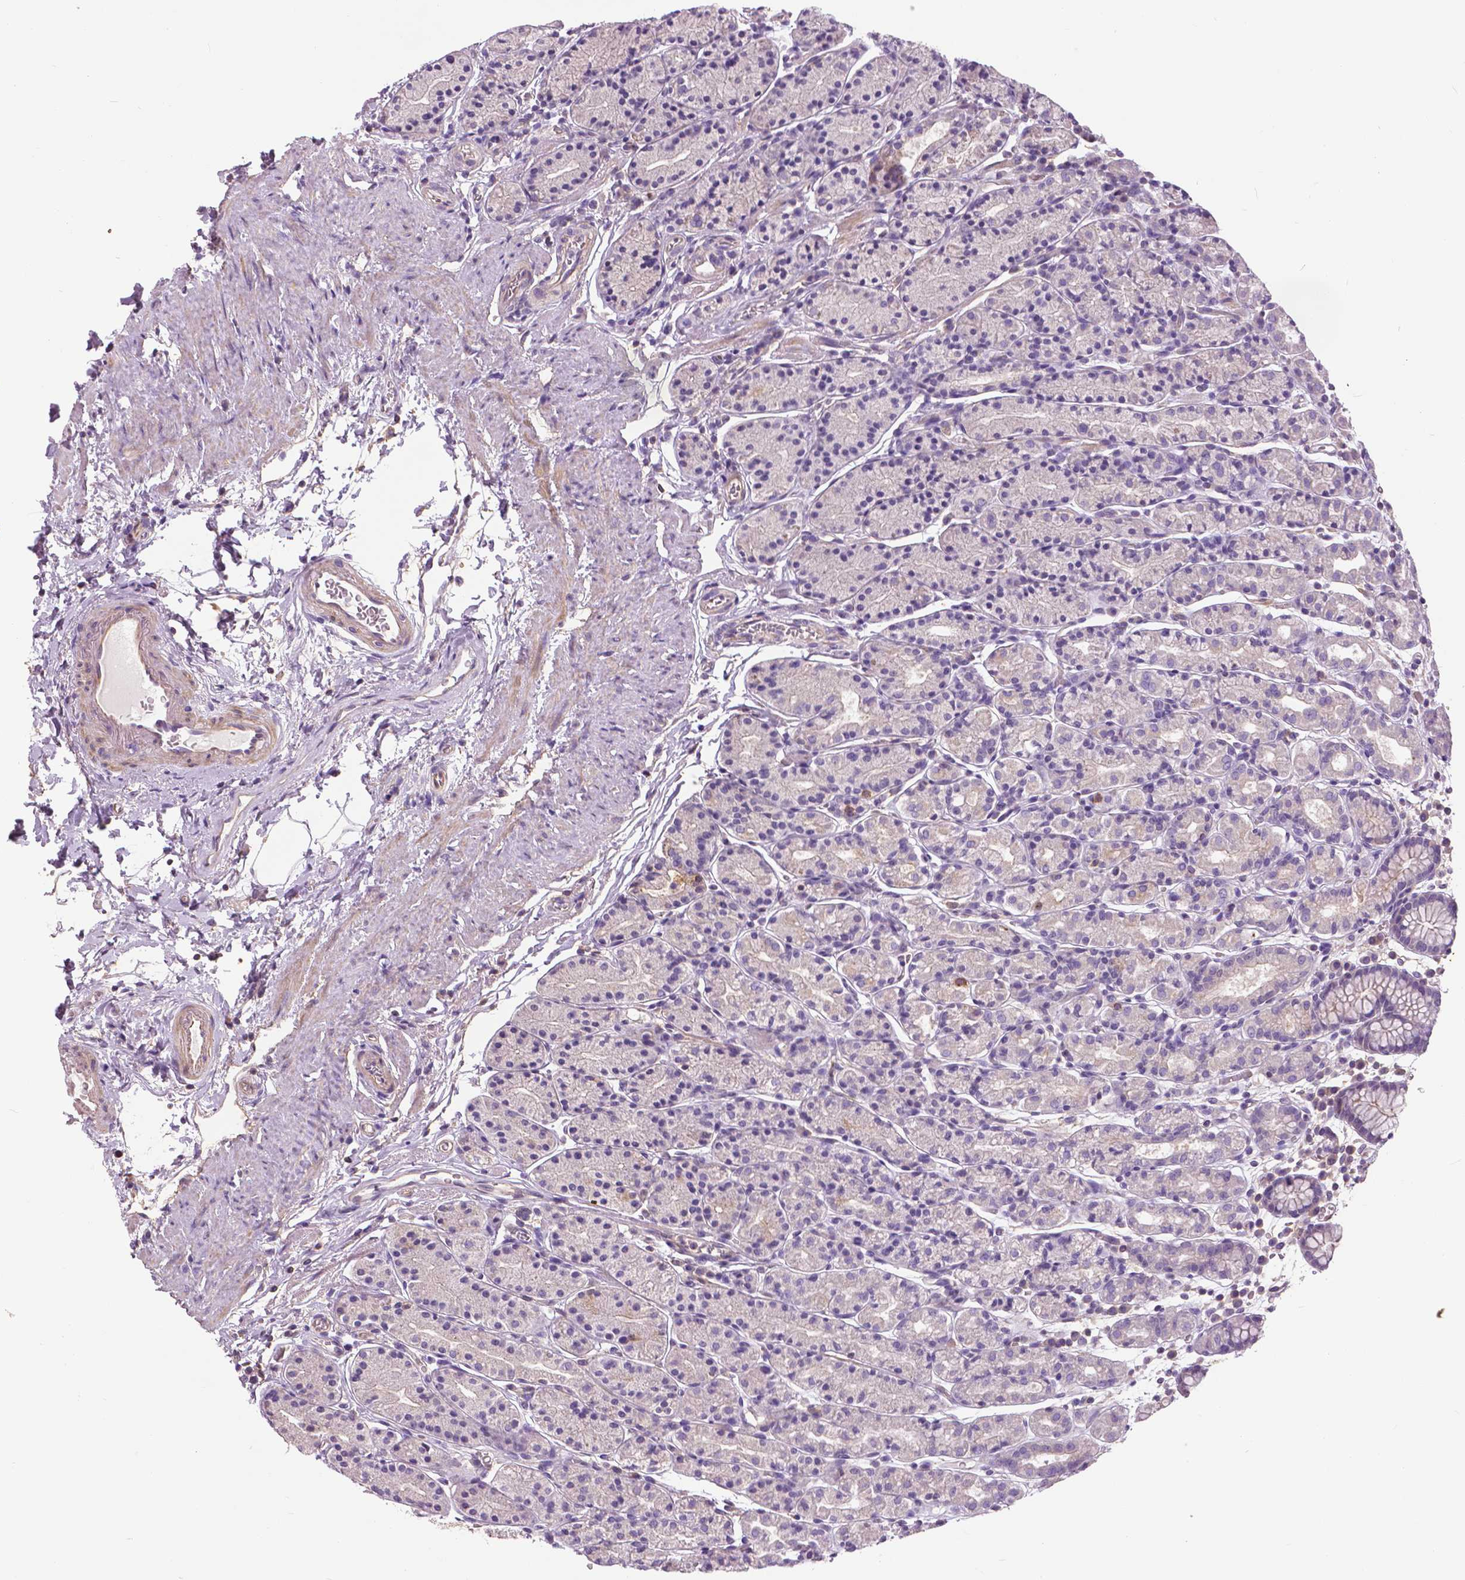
{"staining": {"intensity": "moderate", "quantity": "<25%", "location": "cytoplasmic/membranous"}, "tissue": "stomach", "cell_type": "Glandular cells", "image_type": "normal", "snomed": [{"axis": "morphology", "description": "Normal tissue, NOS"}, {"axis": "topography", "description": "Stomach, upper"}, {"axis": "topography", "description": "Stomach"}], "caption": "IHC of benign human stomach displays low levels of moderate cytoplasmic/membranous positivity in approximately <25% of glandular cells.", "gene": "ANXA13", "patient": {"sex": "male", "age": 62}}